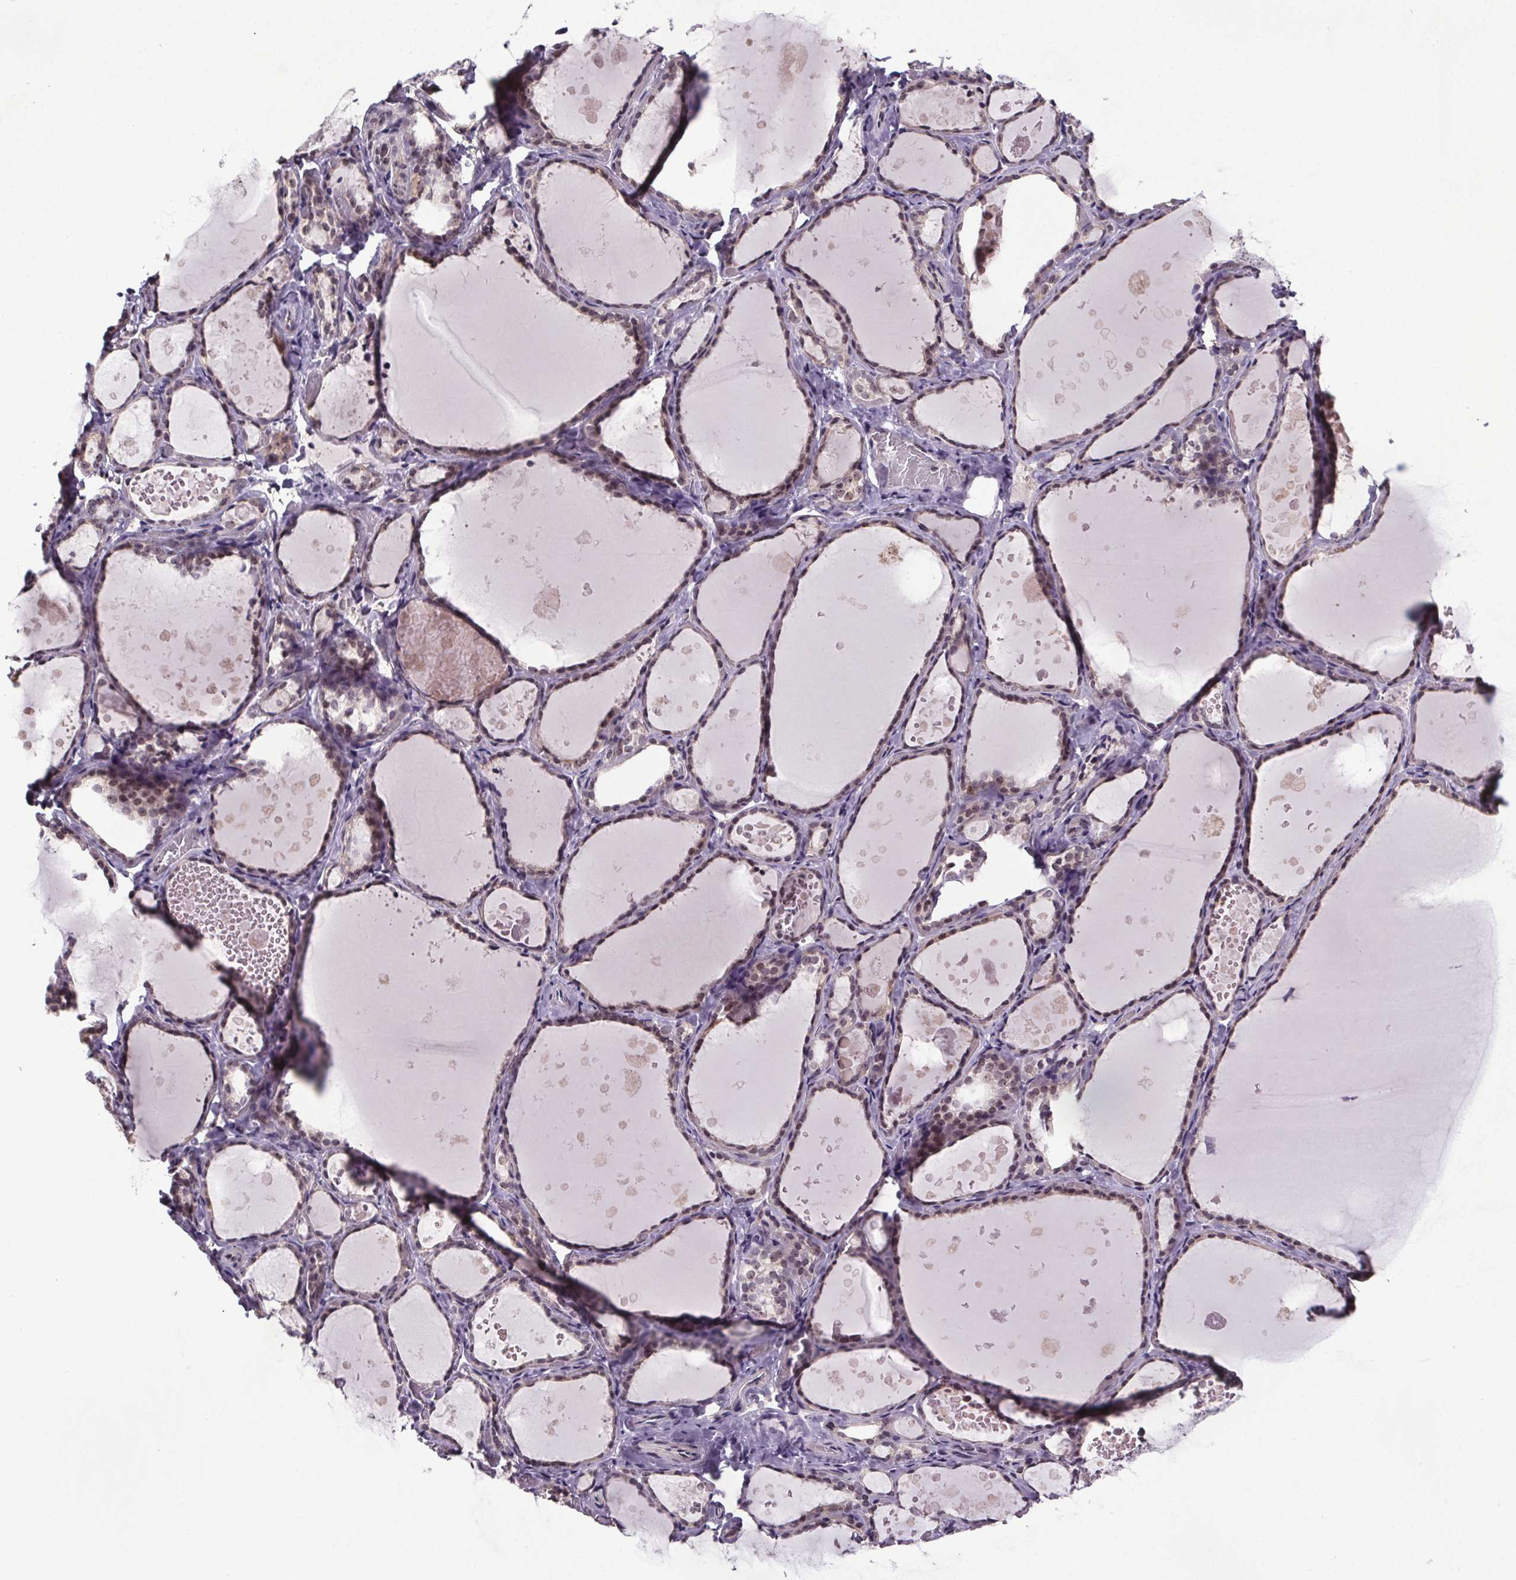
{"staining": {"intensity": "moderate", "quantity": "25%-75%", "location": "nuclear"}, "tissue": "thyroid gland", "cell_type": "Glandular cells", "image_type": "normal", "snomed": [{"axis": "morphology", "description": "Normal tissue, NOS"}, {"axis": "topography", "description": "Thyroid gland"}], "caption": "This micrograph reveals unremarkable thyroid gland stained with immunohistochemistry (IHC) to label a protein in brown. The nuclear of glandular cells show moderate positivity for the protein. Nuclei are counter-stained blue.", "gene": "ATMIN", "patient": {"sex": "female", "age": 56}}